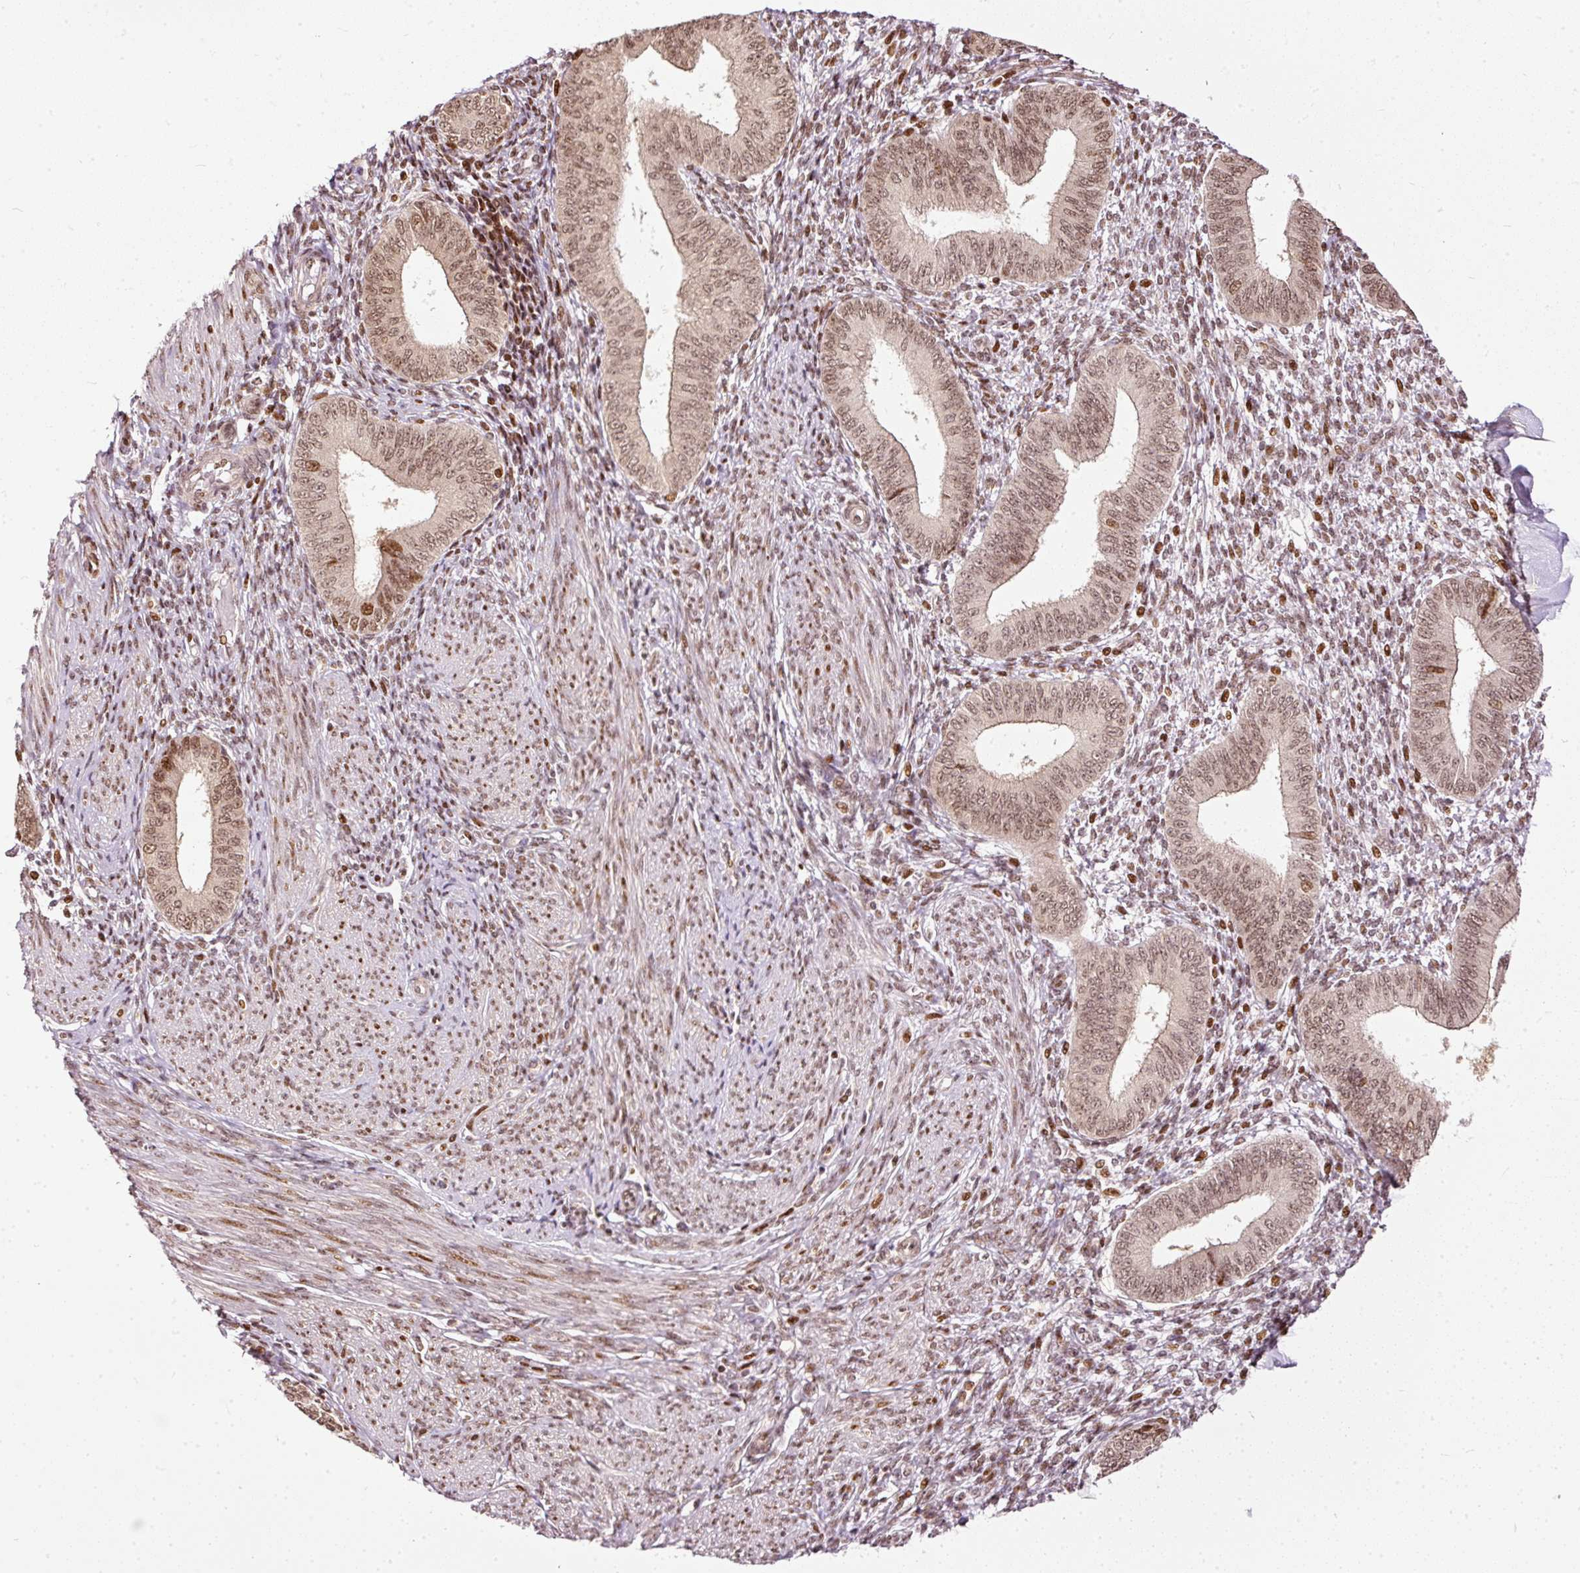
{"staining": {"intensity": "moderate", "quantity": "<25%", "location": "nuclear"}, "tissue": "endometrium", "cell_type": "Cells in endometrial stroma", "image_type": "normal", "snomed": [{"axis": "morphology", "description": "Normal tissue, NOS"}, {"axis": "topography", "description": "Endometrium"}], "caption": "A low amount of moderate nuclear staining is seen in about <25% of cells in endometrial stroma in normal endometrium.", "gene": "ZNF778", "patient": {"sex": "female", "age": 49}}